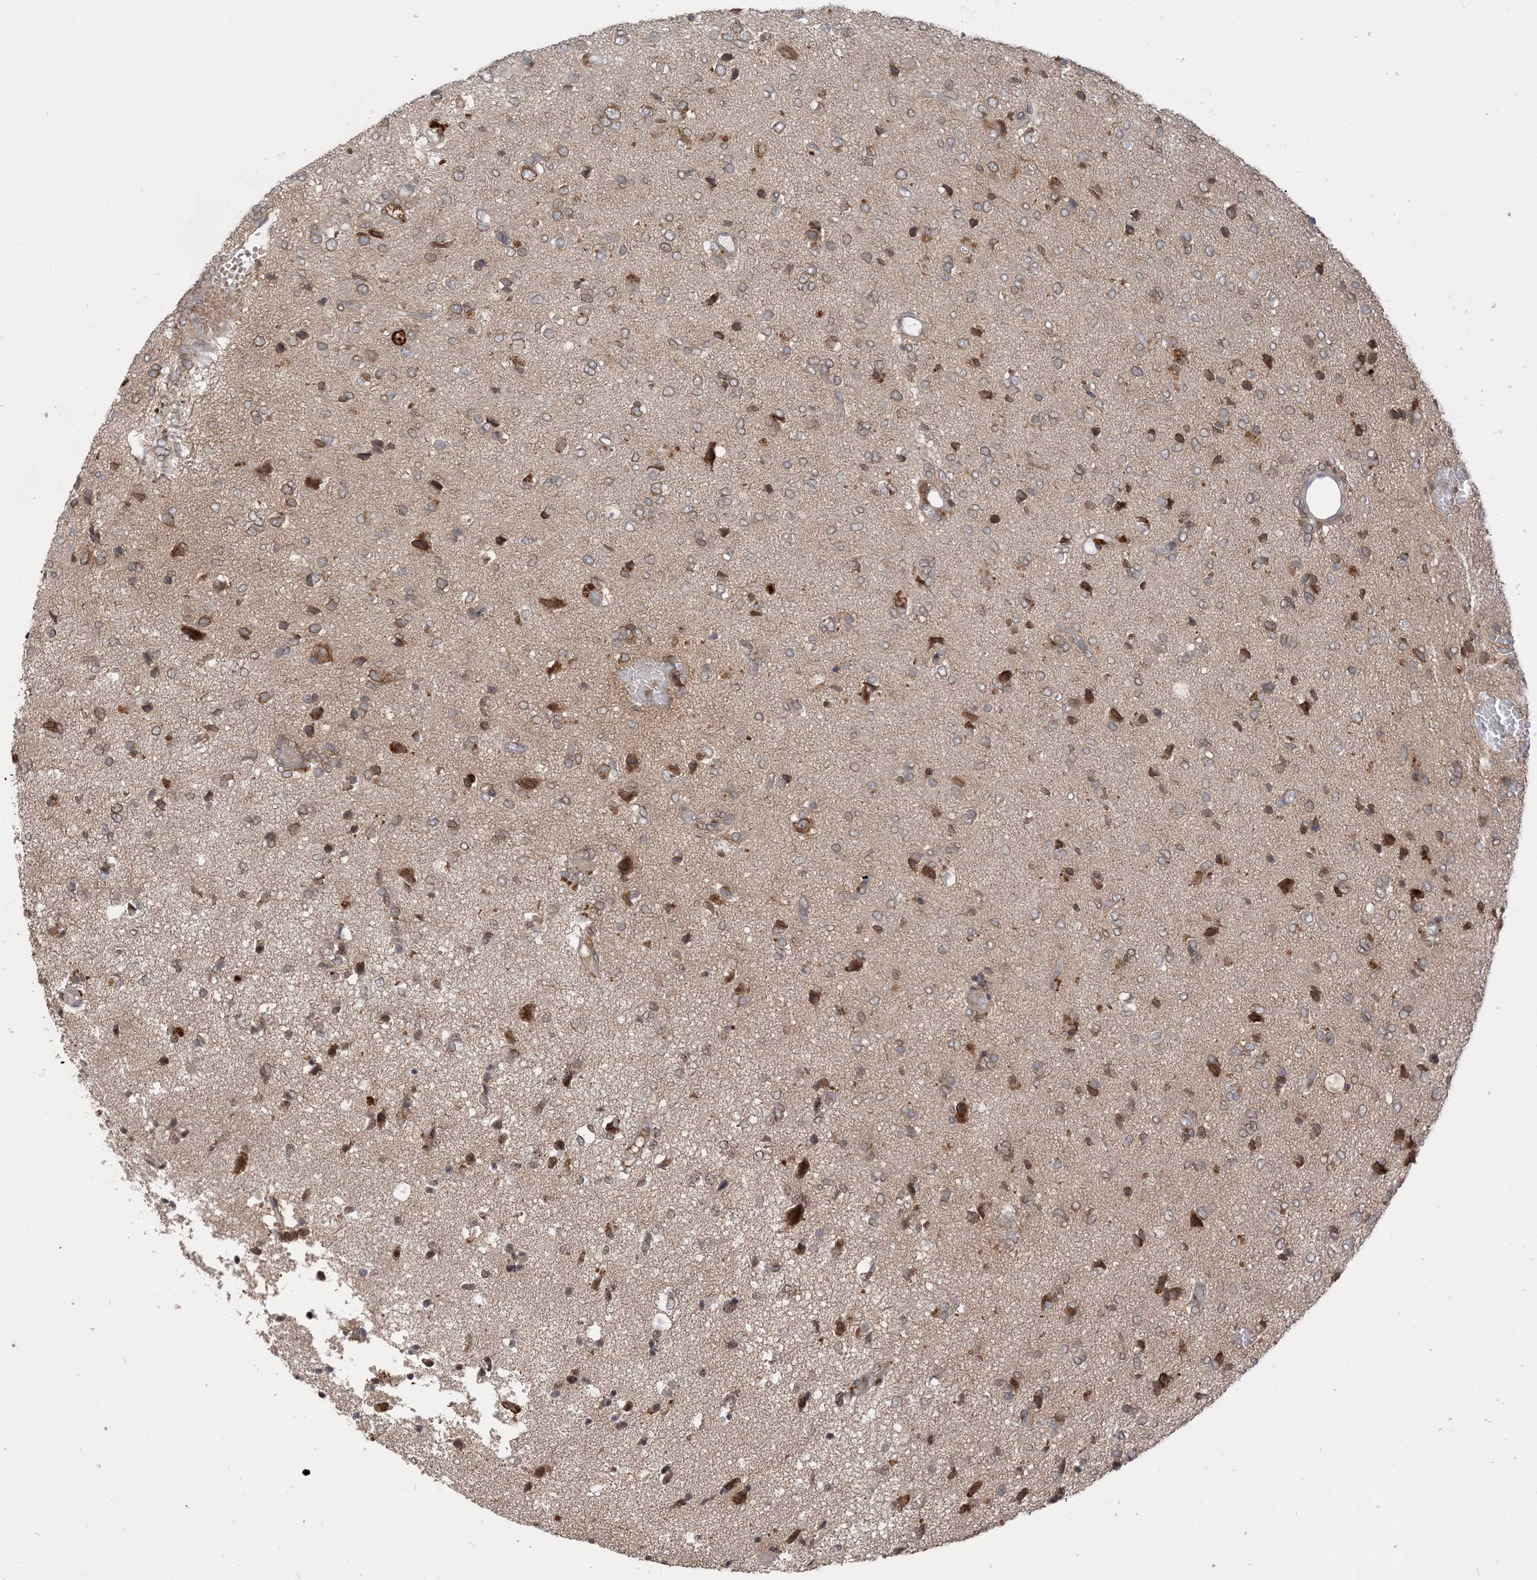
{"staining": {"intensity": "weak", "quantity": ">75%", "location": "cytoplasmic/membranous,nuclear"}, "tissue": "glioma", "cell_type": "Tumor cells", "image_type": "cancer", "snomed": [{"axis": "morphology", "description": "Glioma, malignant, High grade"}, {"axis": "topography", "description": "Brain"}], "caption": "Human glioma stained with a brown dye reveals weak cytoplasmic/membranous and nuclear positive positivity in approximately >75% of tumor cells.", "gene": "NAGK", "patient": {"sex": "female", "age": 59}}